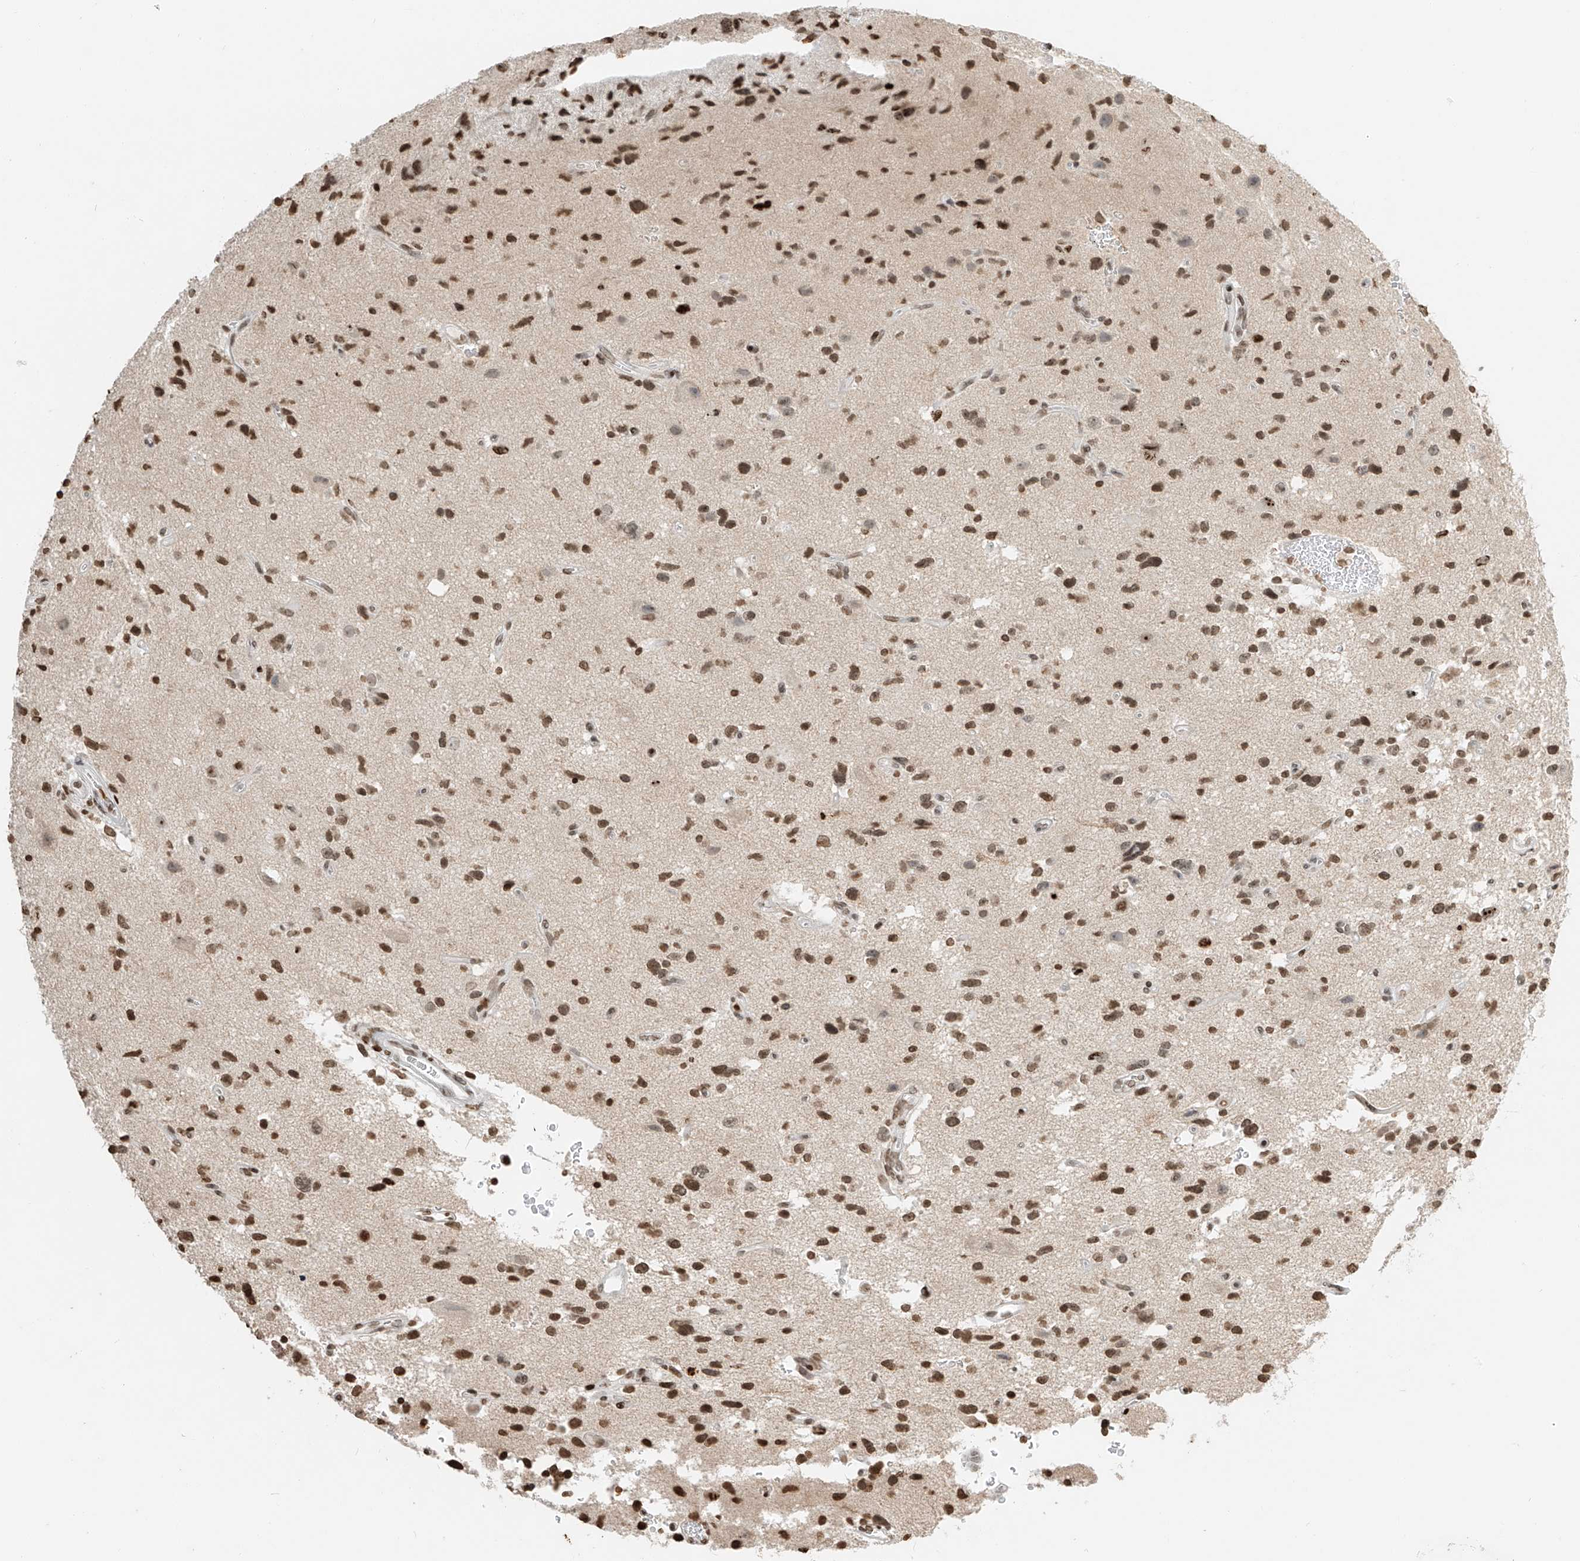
{"staining": {"intensity": "moderate", "quantity": ">75%", "location": "nuclear"}, "tissue": "glioma", "cell_type": "Tumor cells", "image_type": "cancer", "snomed": [{"axis": "morphology", "description": "Glioma, malignant, High grade"}, {"axis": "topography", "description": "Brain"}], "caption": "A micrograph of glioma stained for a protein exhibits moderate nuclear brown staining in tumor cells.", "gene": "C17orf58", "patient": {"sex": "male", "age": 33}}